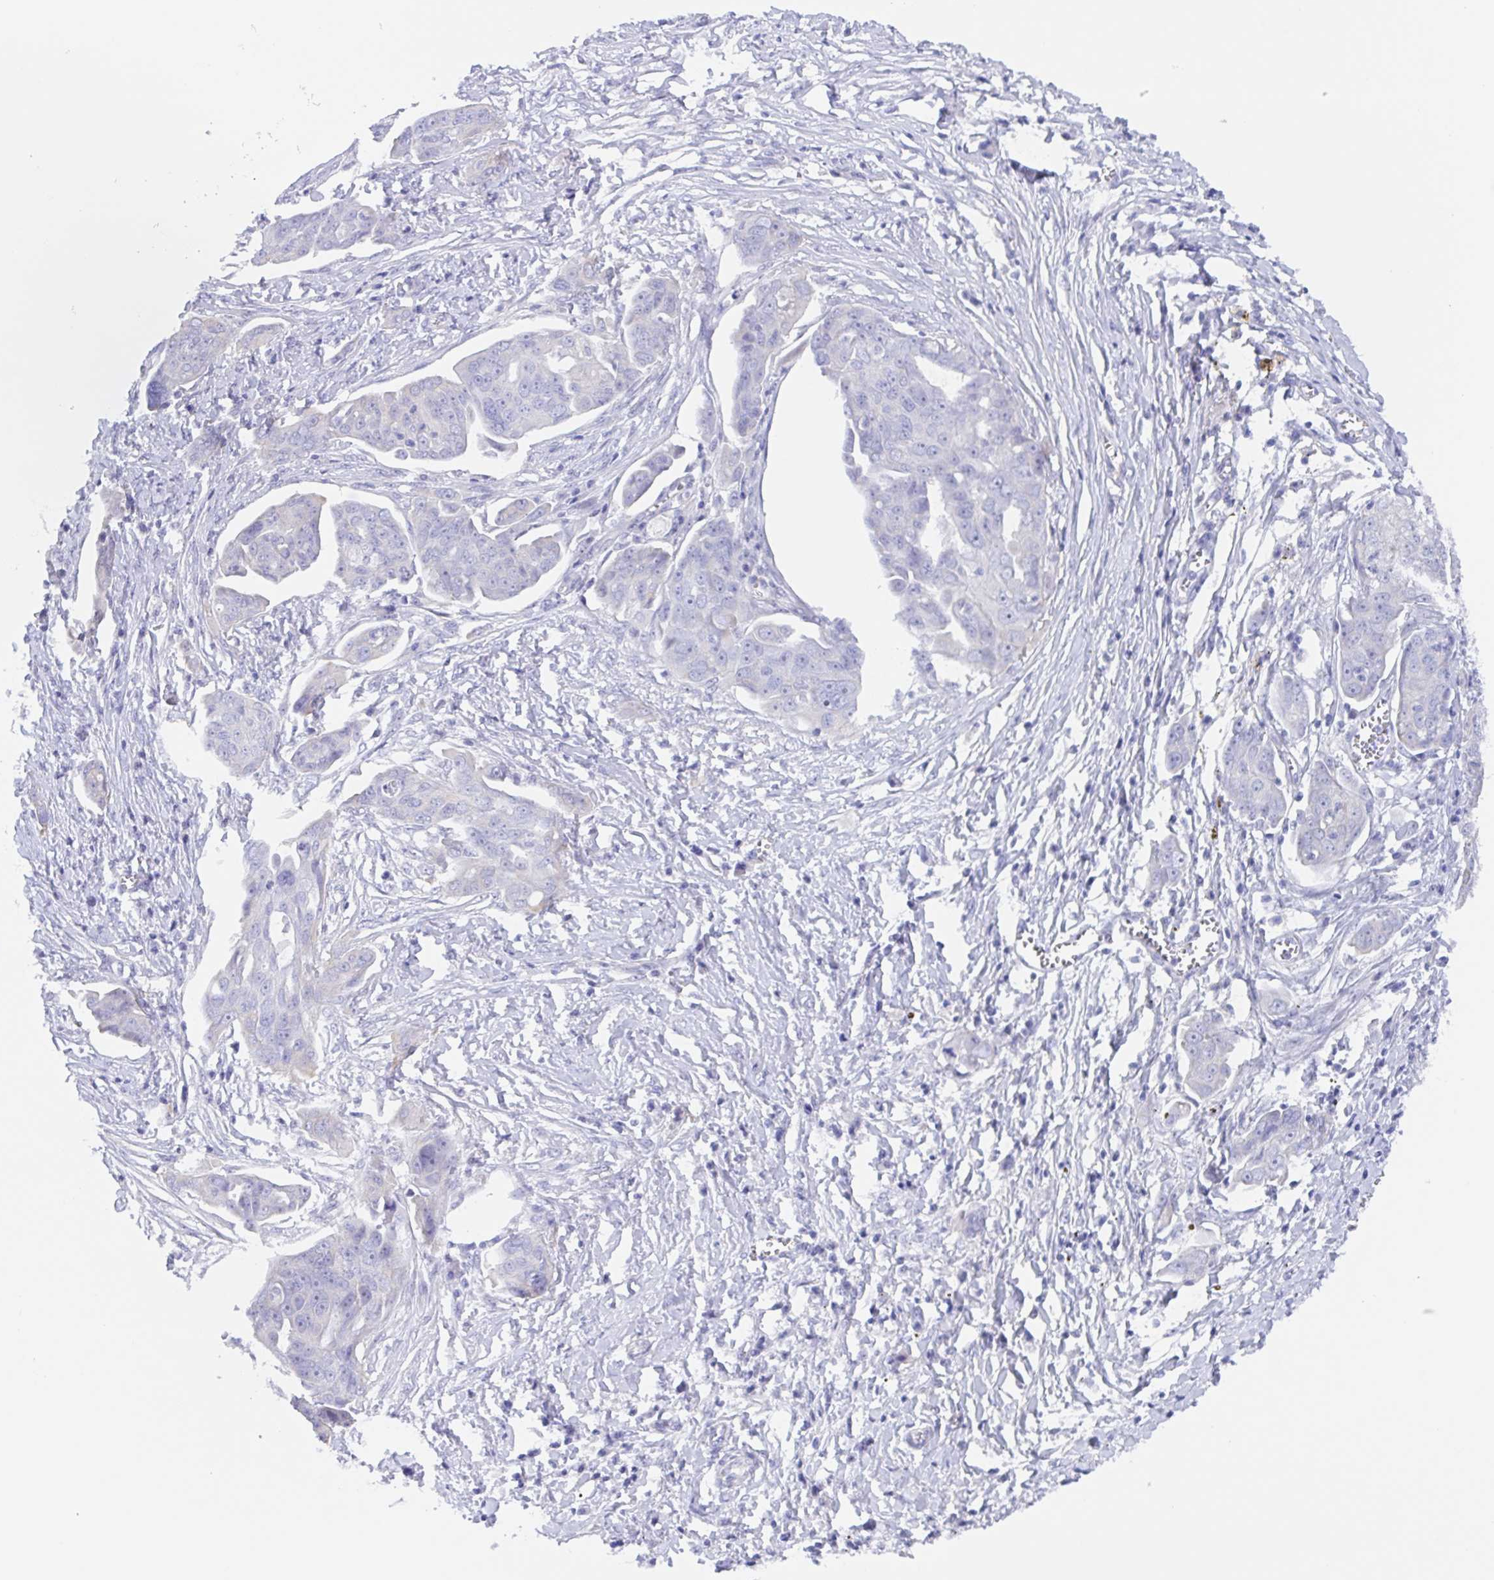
{"staining": {"intensity": "negative", "quantity": "none", "location": "none"}, "tissue": "ovarian cancer", "cell_type": "Tumor cells", "image_type": "cancer", "snomed": [{"axis": "morphology", "description": "Carcinoma, endometroid"}, {"axis": "topography", "description": "Ovary"}], "caption": "Tumor cells are negative for brown protein staining in ovarian cancer (endometroid carcinoma). The staining is performed using DAB brown chromogen with nuclei counter-stained in using hematoxylin.", "gene": "MUCL3", "patient": {"sex": "female", "age": 70}}